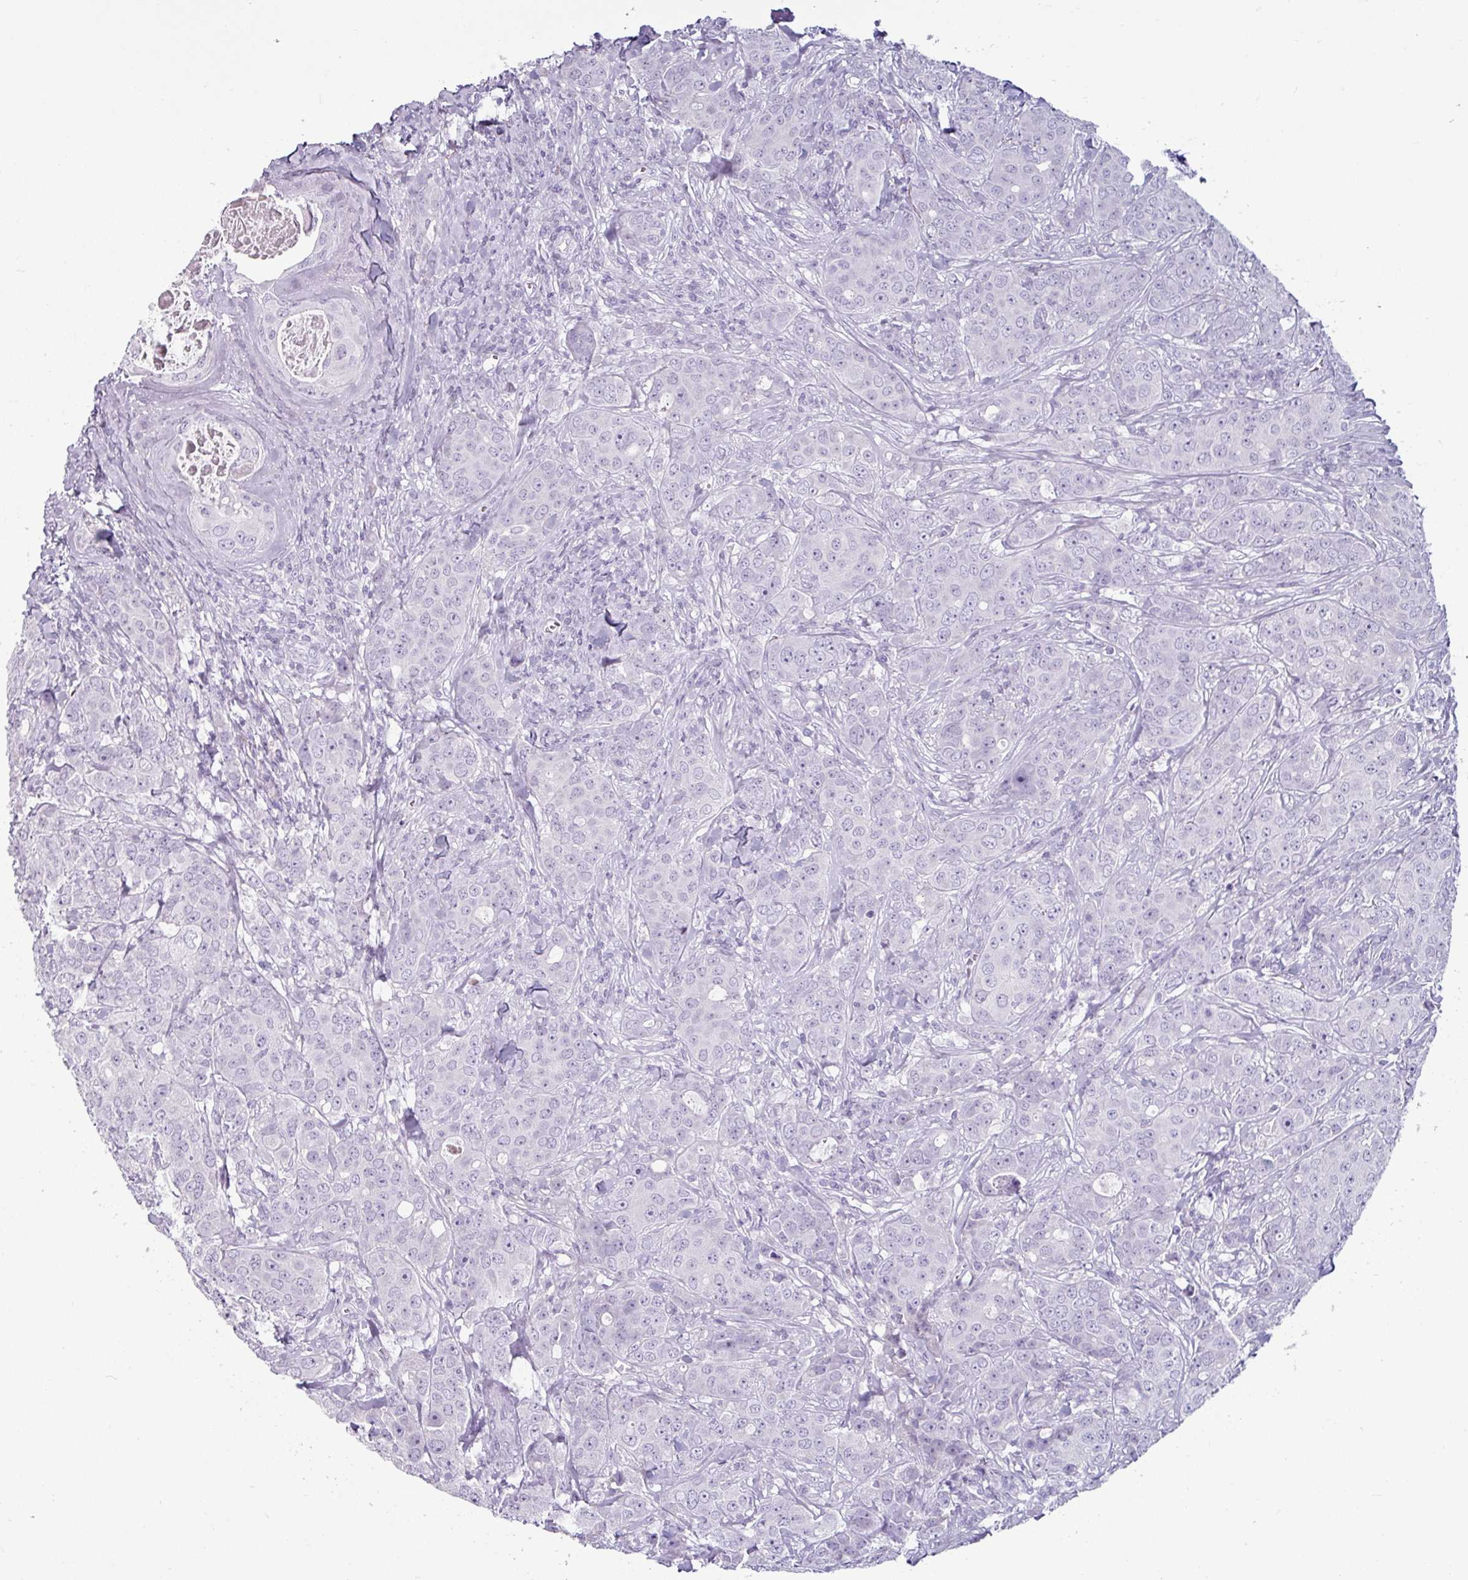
{"staining": {"intensity": "negative", "quantity": "none", "location": "none"}, "tissue": "breast cancer", "cell_type": "Tumor cells", "image_type": "cancer", "snomed": [{"axis": "morphology", "description": "Duct carcinoma"}, {"axis": "topography", "description": "Breast"}], "caption": "Human breast cancer stained for a protein using immunohistochemistry displays no positivity in tumor cells.", "gene": "CLCA1", "patient": {"sex": "female", "age": 43}}